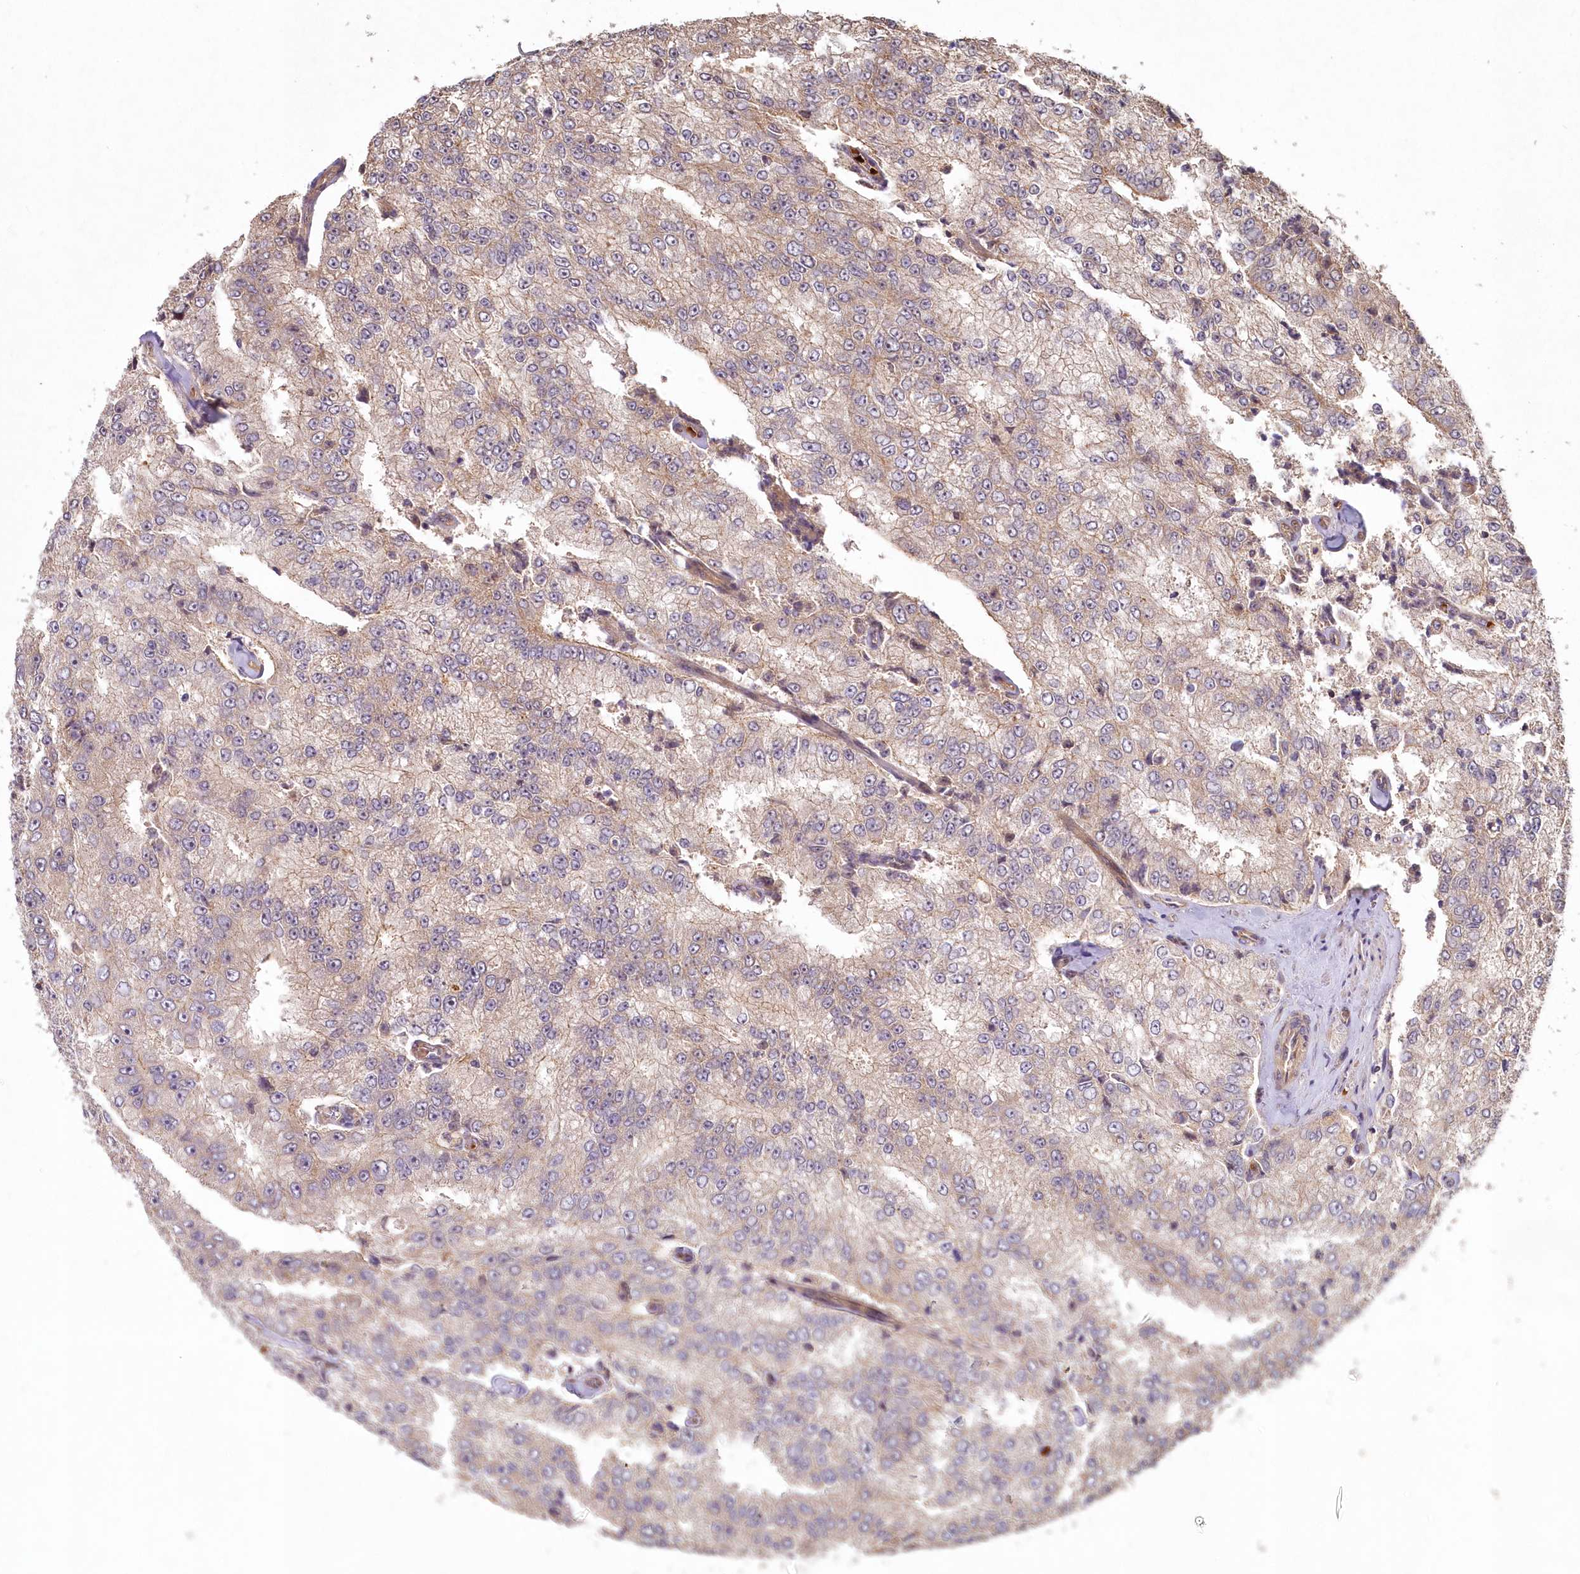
{"staining": {"intensity": "moderate", "quantity": "25%-75%", "location": "cytoplasmic/membranous"}, "tissue": "prostate cancer", "cell_type": "Tumor cells", "image_type": "cancer", "snomed": [{"axis": "morphology", "description": "Adenocarcinoma, High grade"}, {"axis": "topography", "description": "Prostate"}], "caption": "An IHC image of neoplastic tissue is shown. Protein staining in brown highlights moderate cytoplasmic/membranous positivity in high-grade adenocarcinoma (prostate) within tumor cells.", "gene": "HYCC2", "patient": {"sex": "male", "age": 58}}